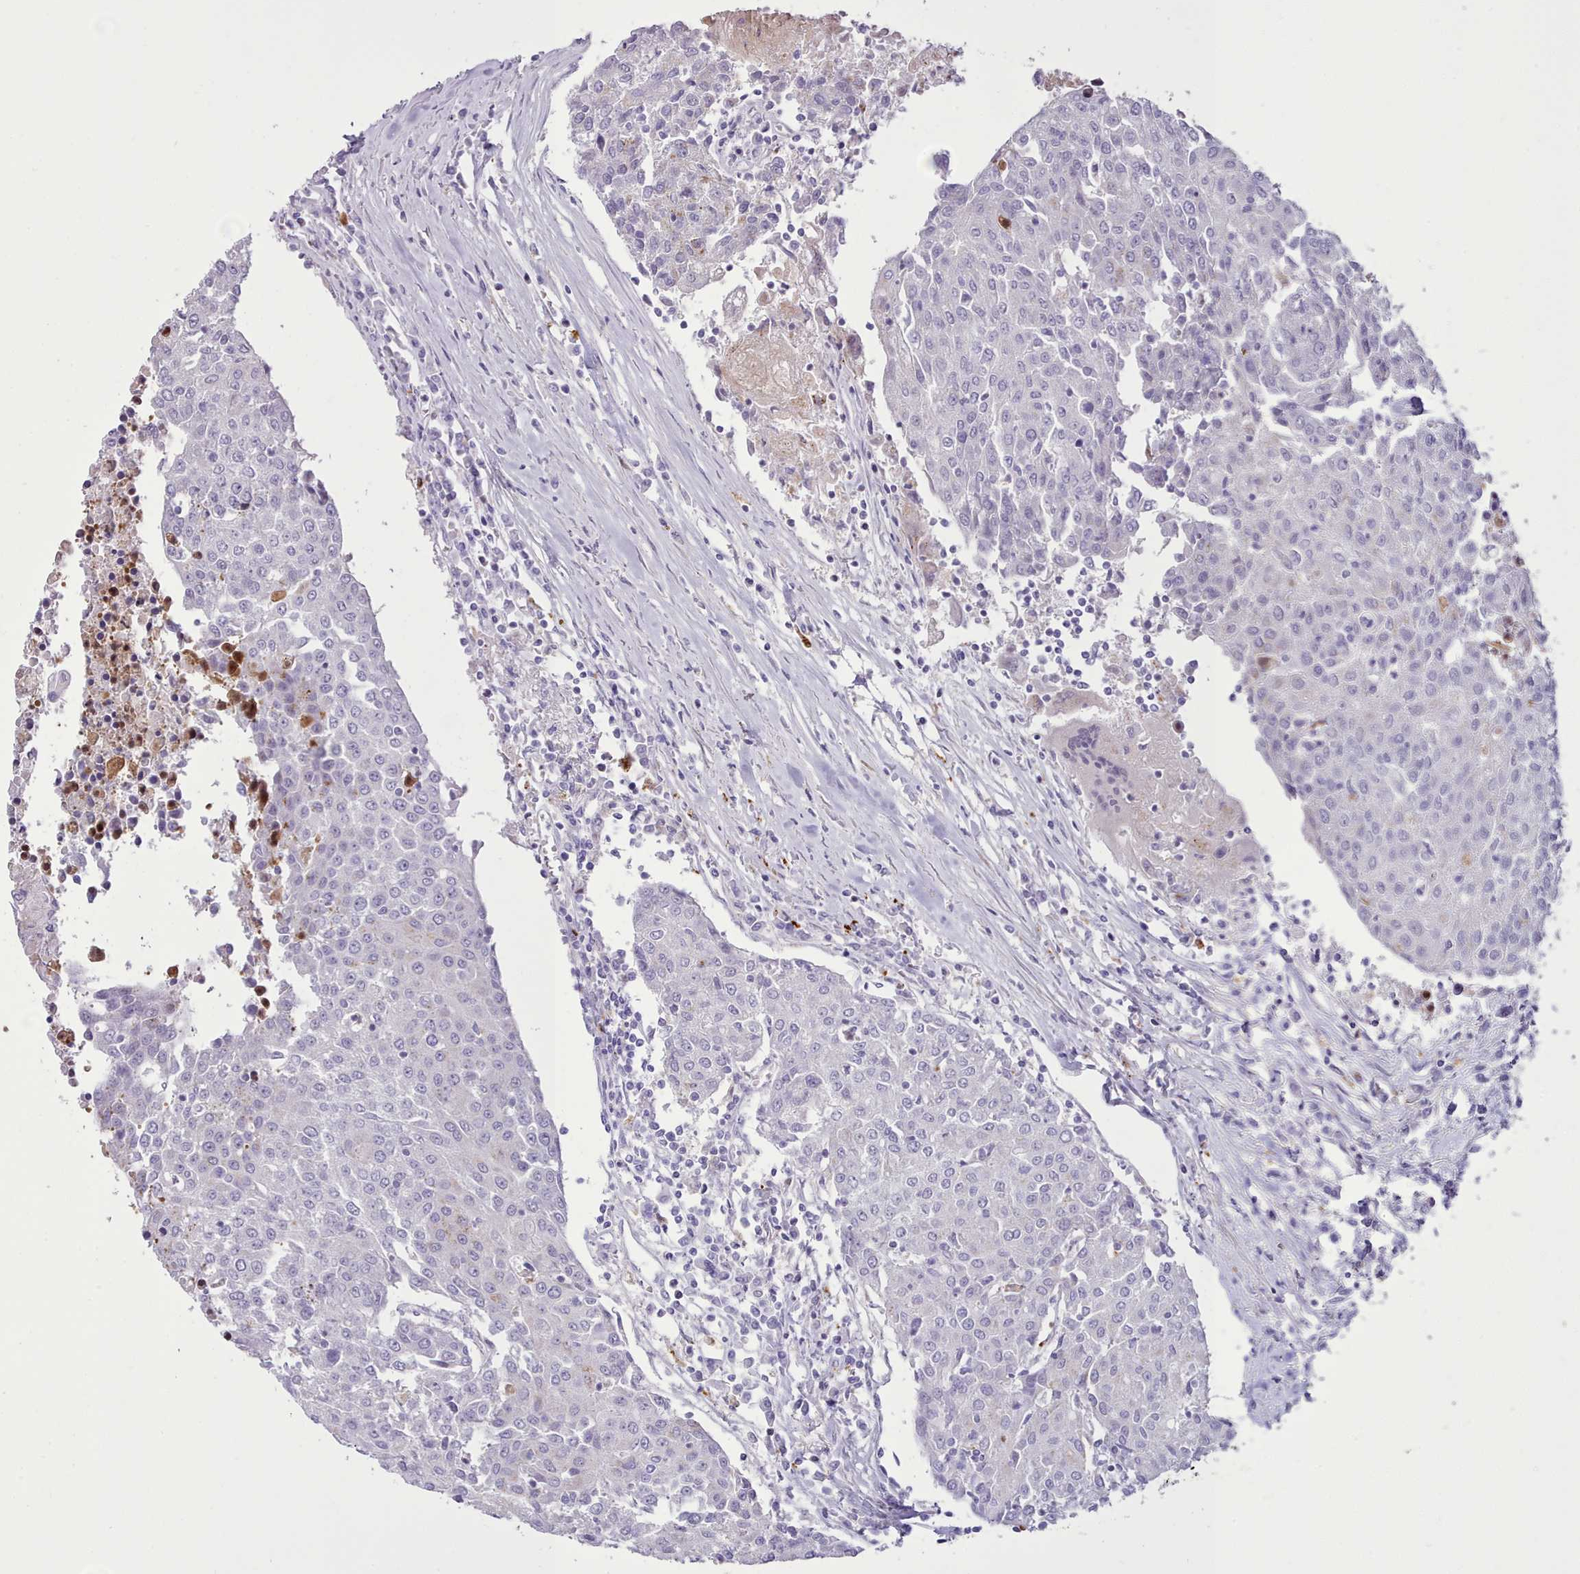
{"staining": {"intensity": "negative", "quantity": "none", "location": "none"}, "tissue": "urothelial cancer", "cell_type": "Tumor cells", "image_type": "cancer", "snomed": [{"axis": "morphology", "description": "Urothelial carcinoma, High grade"}, {"axis": "topography", "description": "Urinary bladder"}], "caption": "A histopathology image of human urothelial cancer is negative for staining in tumor cells.", "gene": "SRD5A1", "patient": {"sex": "female", "age": 85}}